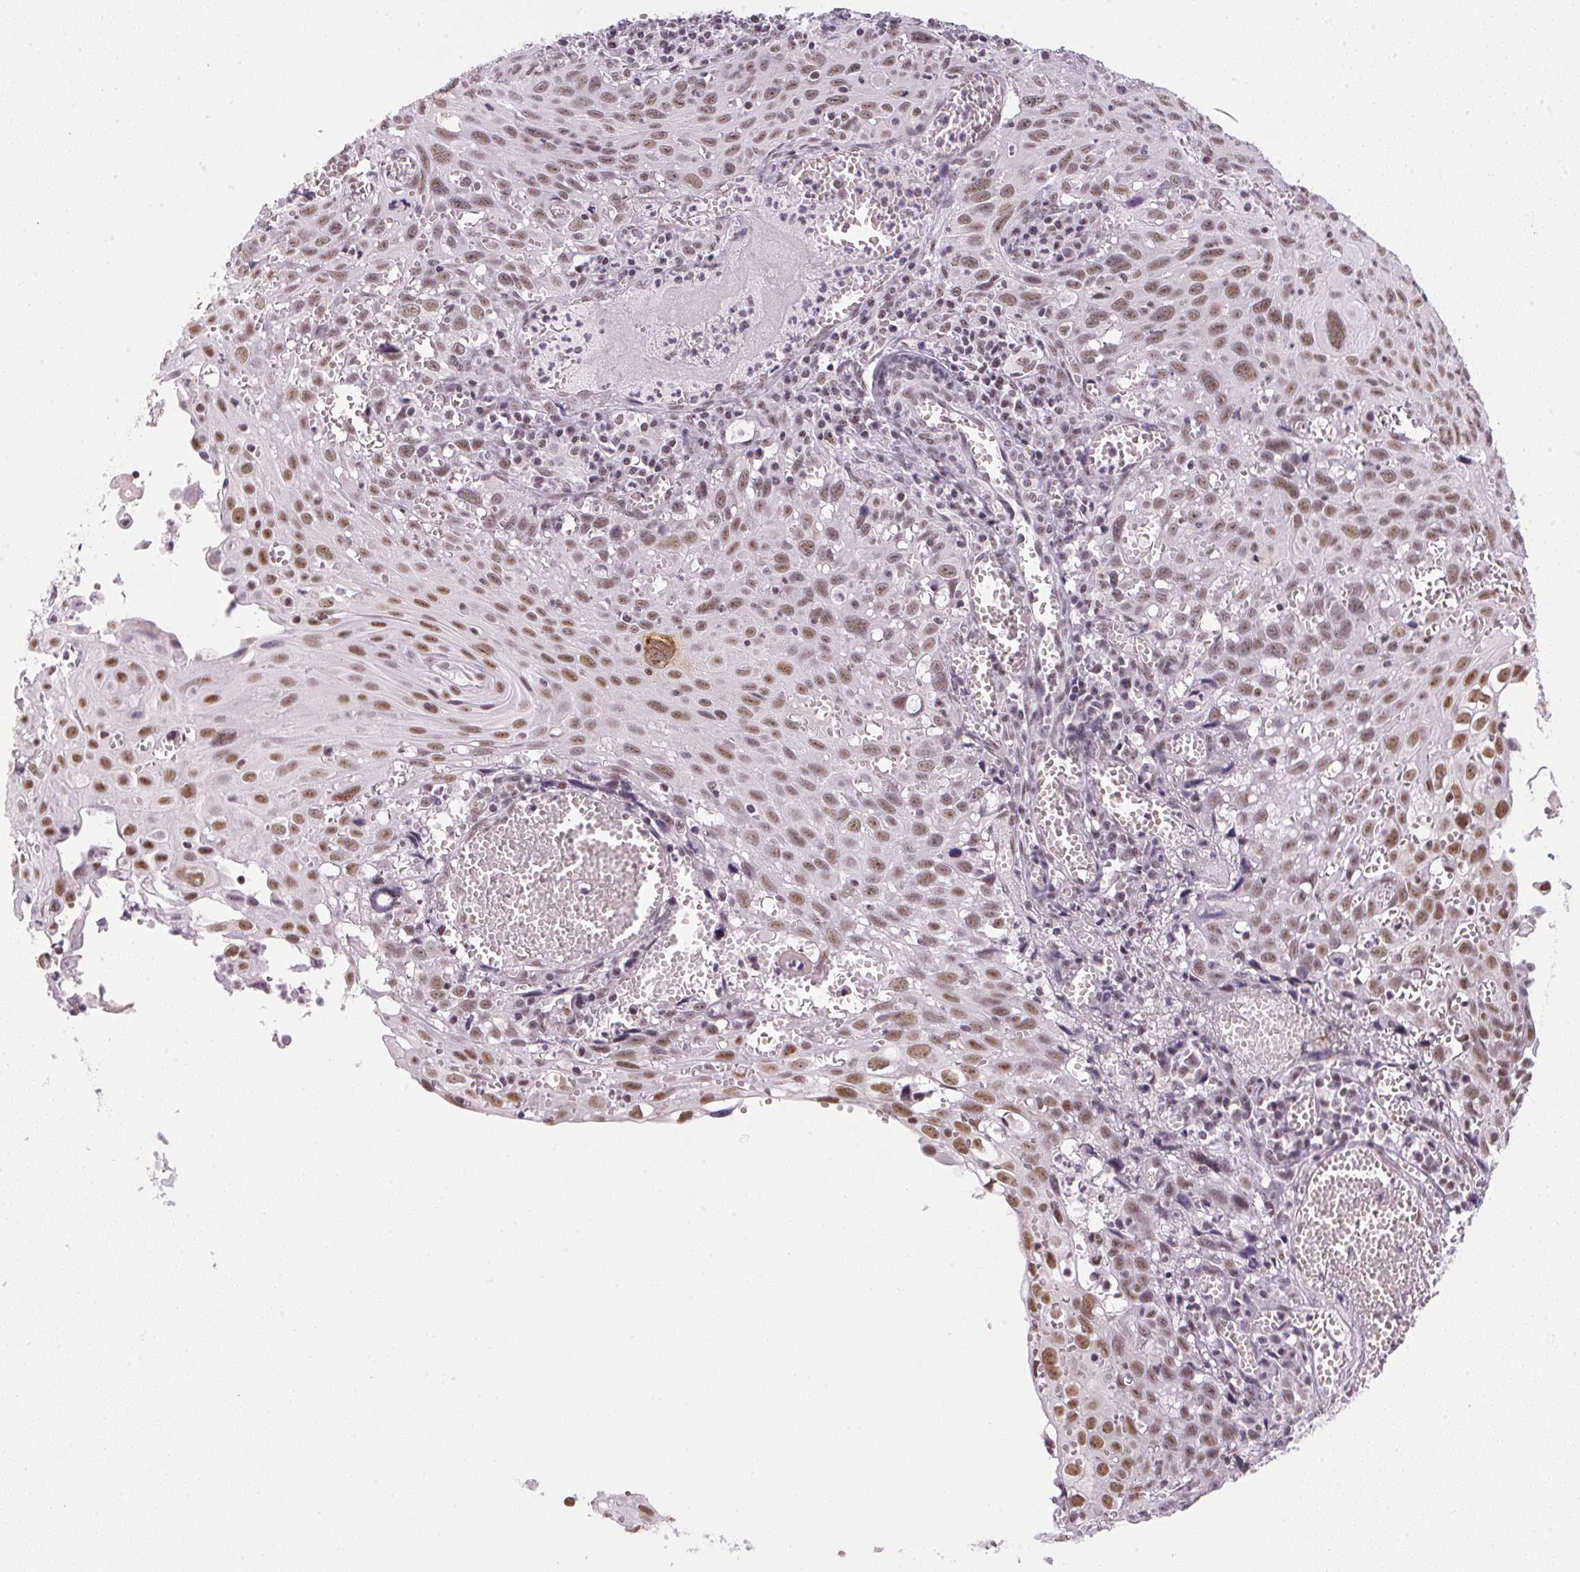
{"staining": {"intensity": "moderate", "quantity": ">75%", "location": "nuclear"}, "tissue": "cervical cancer", "cell_type": "Tumor cells", "image_type": "cancer", "snomed": [{"axis": "morphology", "description": "Squamous cell carcinoma, NOS"}, {"axis": "topography", "description": "Cervix"}], "caption": "Squamous cell carcinoma (cervical) tissue exhibits moderate nuclear positivity in about >75% of tumor cells (Brightfield microscopy of DAB IHC at high magnification).", "gene": "SRSF7", "patient": {"sex": "female", "age": 38}}